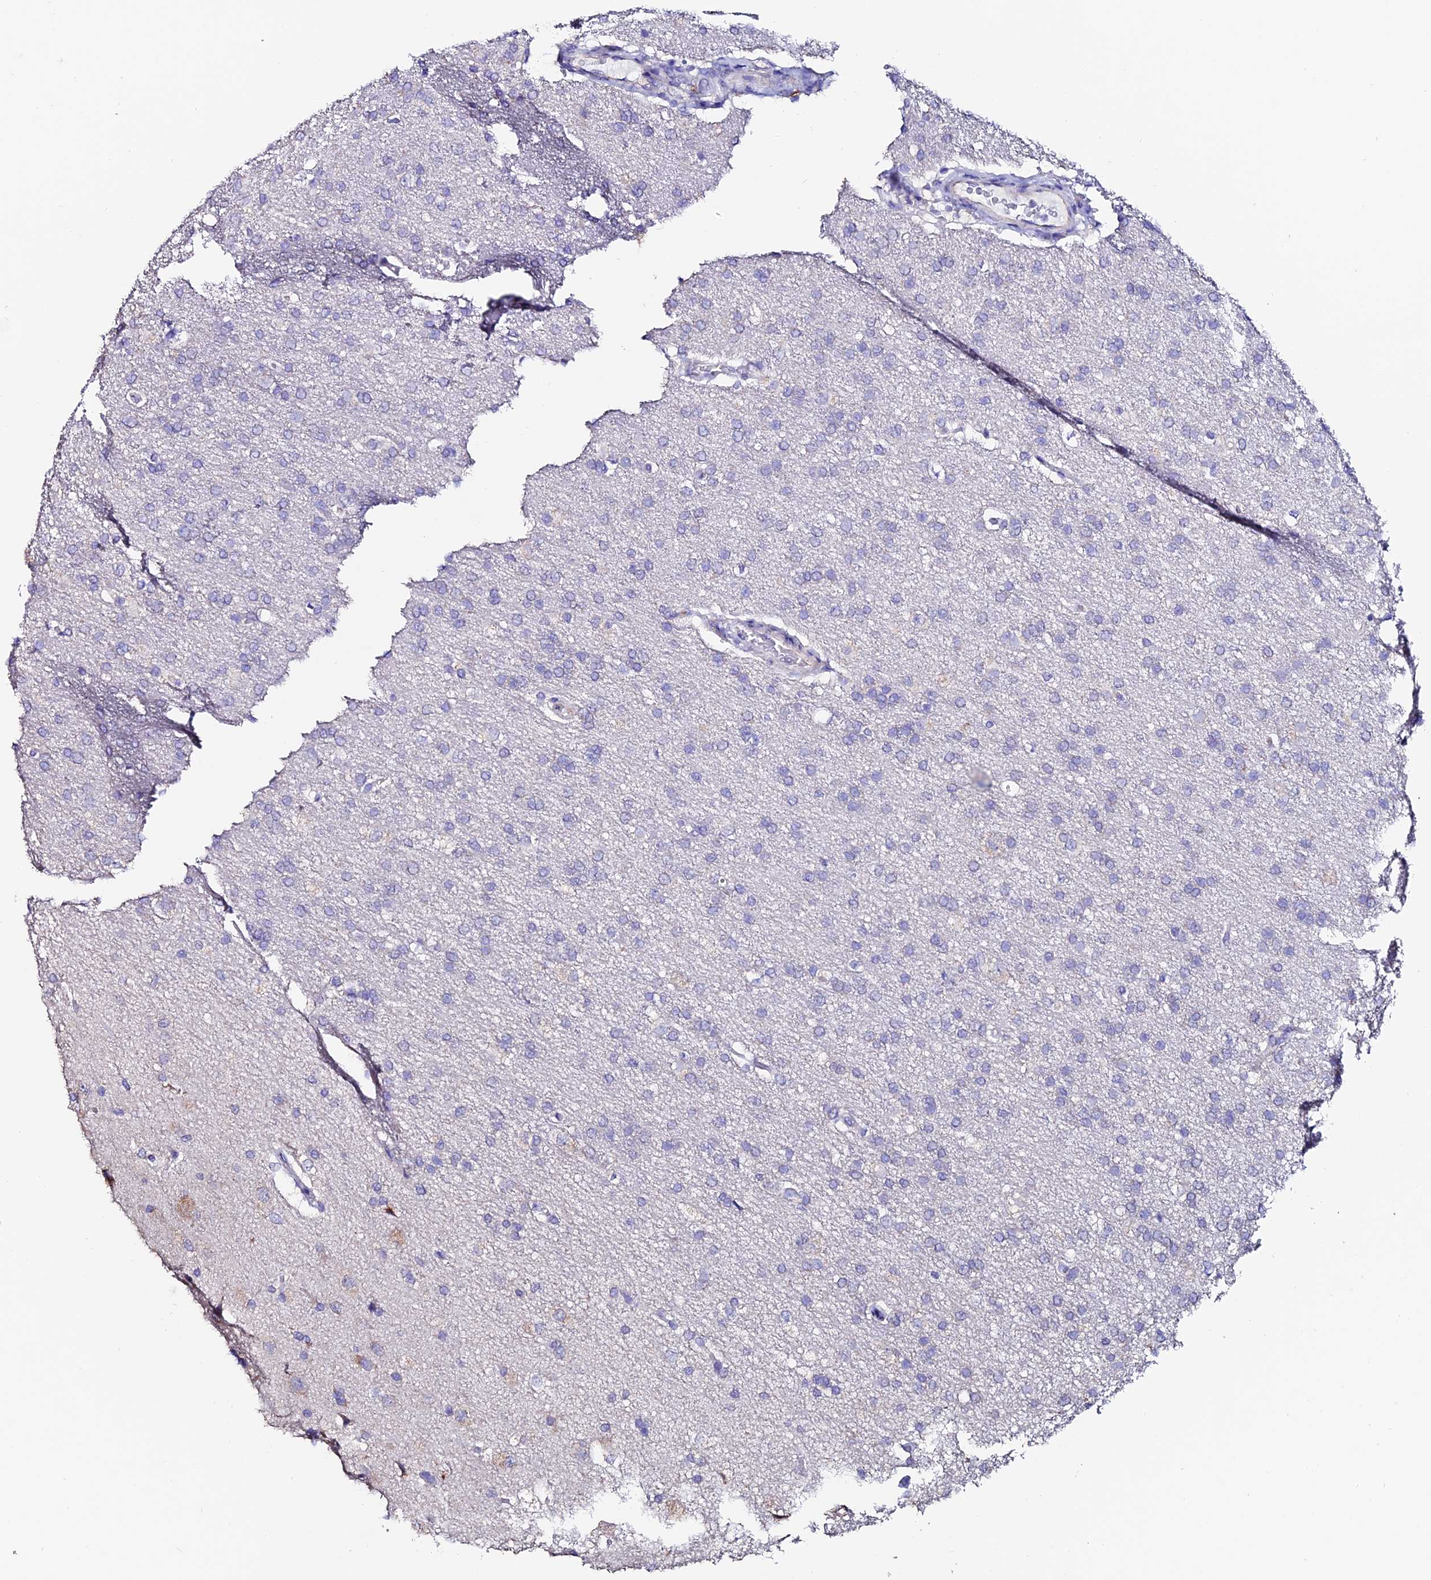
{"staining": {"intensity": "negative", "quantity": "none", "location": "none"}, "tissue": "glioma", "cell_type": "Tumor cells", "image_type": "cancer", "snomed": [{"axis": "morphology", "description": "Glioma, malignant, High grade"}, {"axis": "topography", "description": "Brain"}], "caption": "Immunohistochemical staining of high-grade glioma (malignant) displays no significant staining in tumor cells.", "gene": "ESM1", "patient": {"sex": "male", "age": 72}}